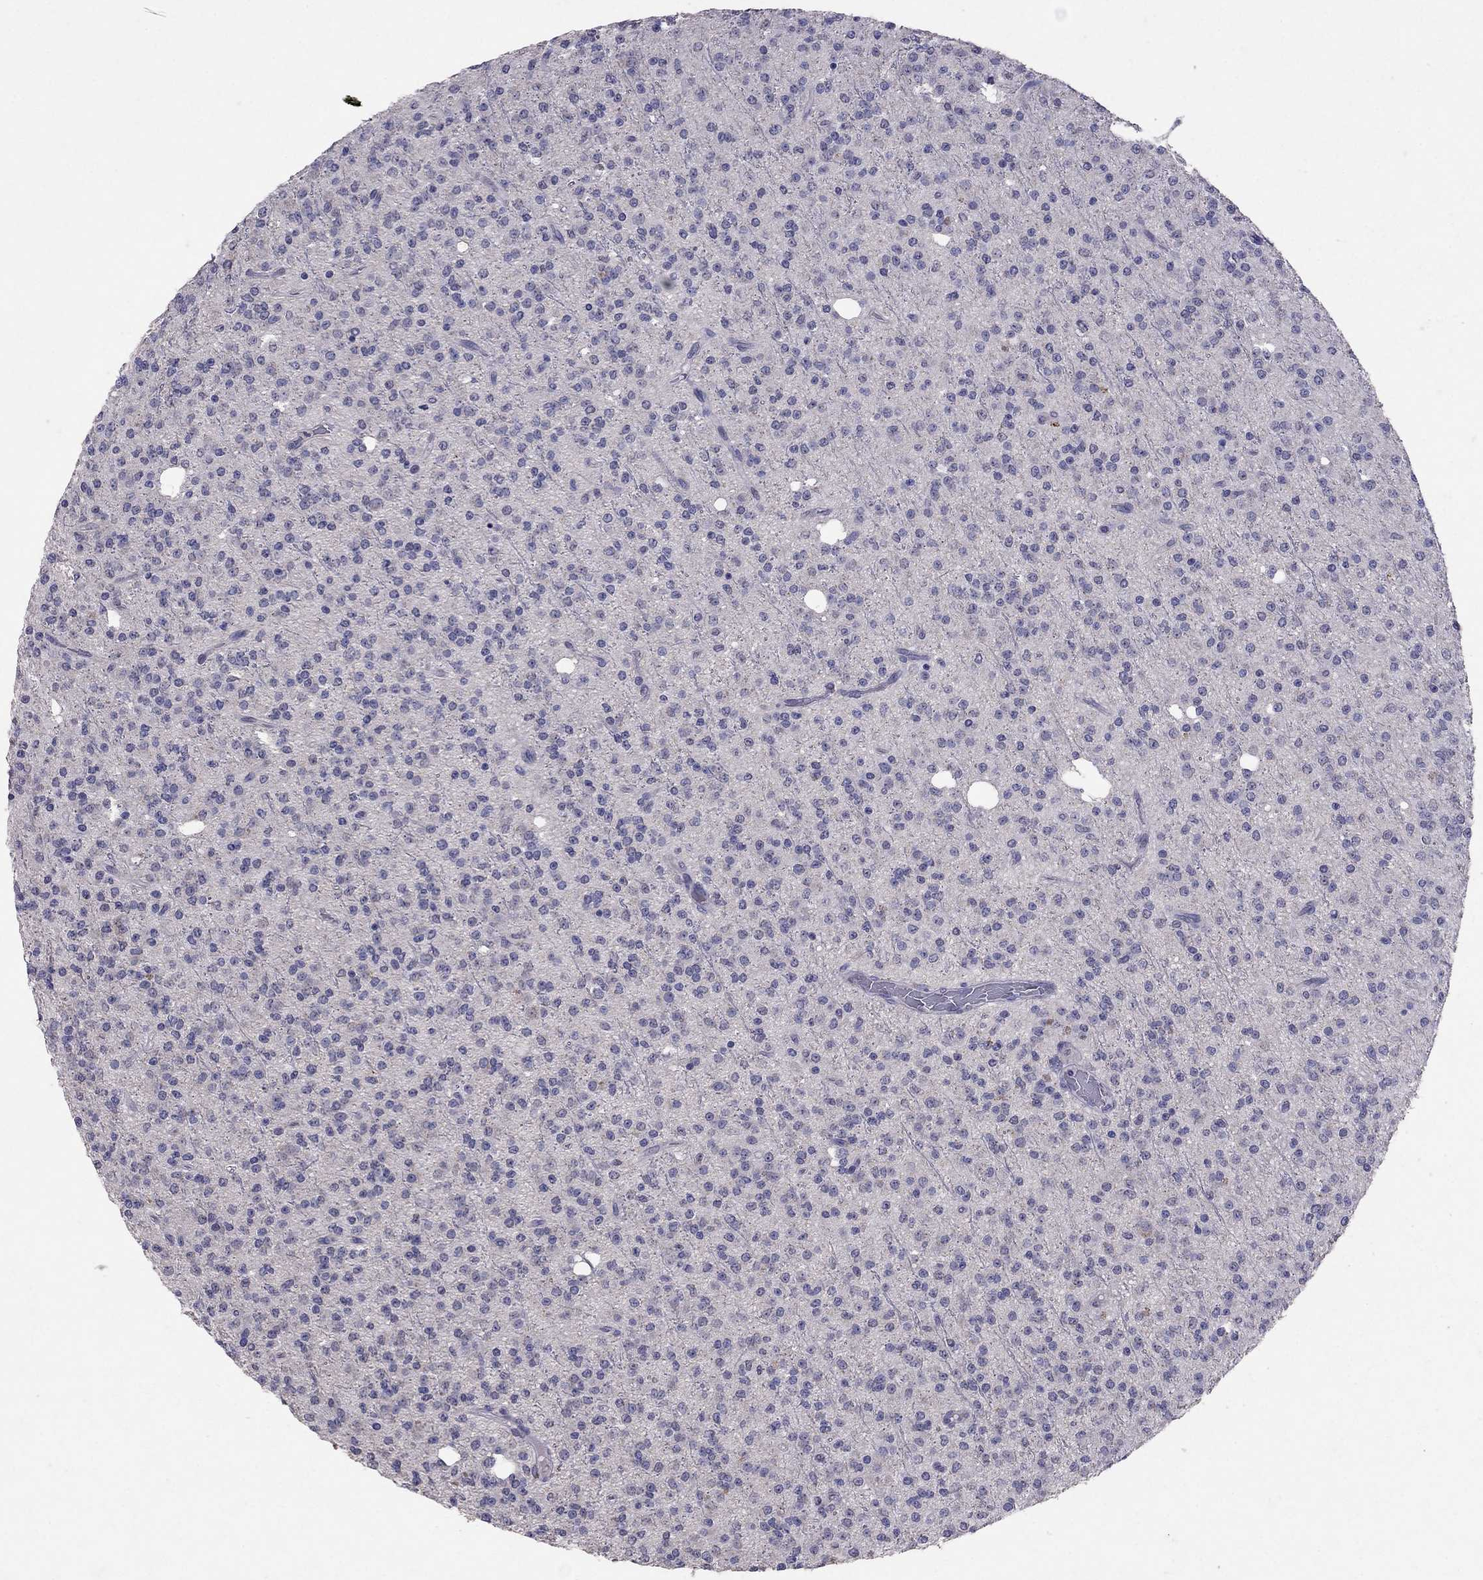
{"staining": {"intensity": "negative", "quantity": "none", "location": "none"}, "tissue": "glioma", "cell_type": "Tumor cells", "image_type": "cancer", "snomed": [{"axis": "morphology", "description": "Glioma, malignant, Low grade"}, {"axis": "topography", "description": "Brain"}], "caption": "Protein analysis of malignant low-grade glioma reveals no significant positivity in tumor cells.", "gene": "FST", "patient": {"sex": "male", "age": 27}}